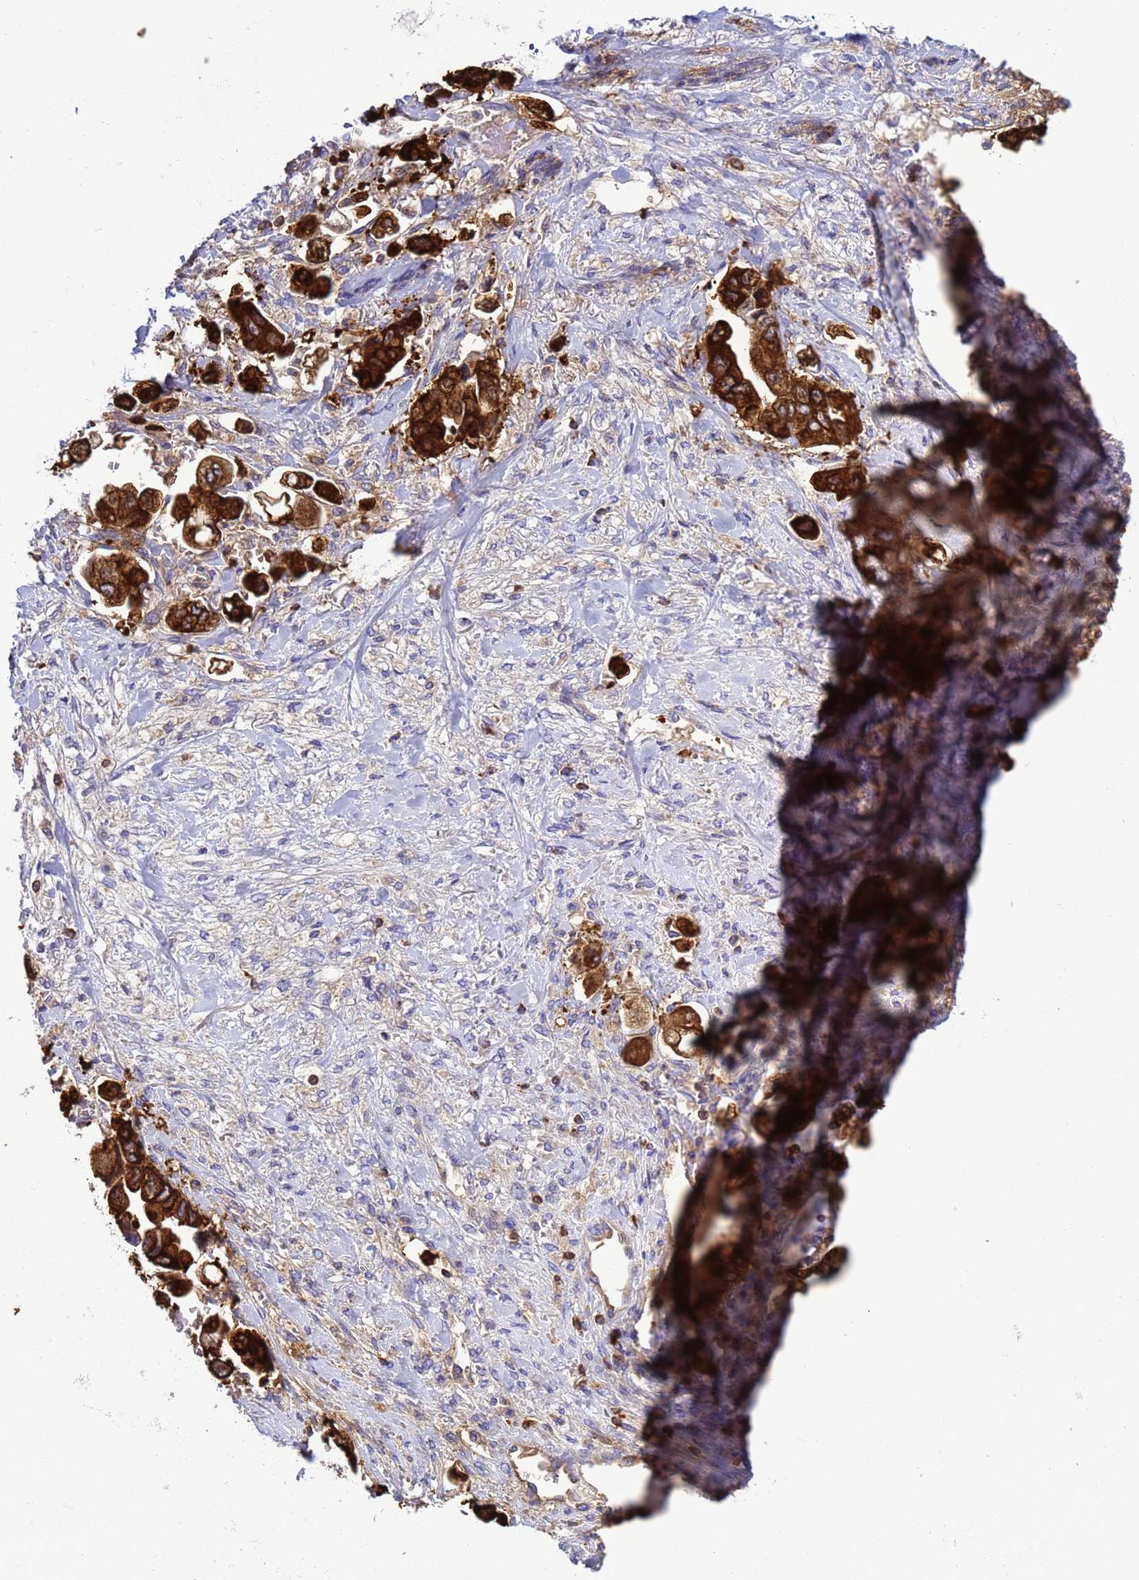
{"staining": {"intensity": "strong", "quantity": ">75%", "location": "cytoplasmic/membranous"}, "tissue": "stomach cancer", "cell_type": "Tumor cells", "image_type": "cancer", "snomed": [{"axis": "morphology", "description": "Adenocarcinoma, NOS"}, {"axis": "topography", "description": "Stomach"}], "caption": "Stomach cancer (adenocarcinoma) was stained to show a protein in brown. There is high levels of strong cytoplasmic/membranous staining in approximately >75% of tumor cells.", "gene": "EZR", "patient": {"sex": "male", "age": 62}}